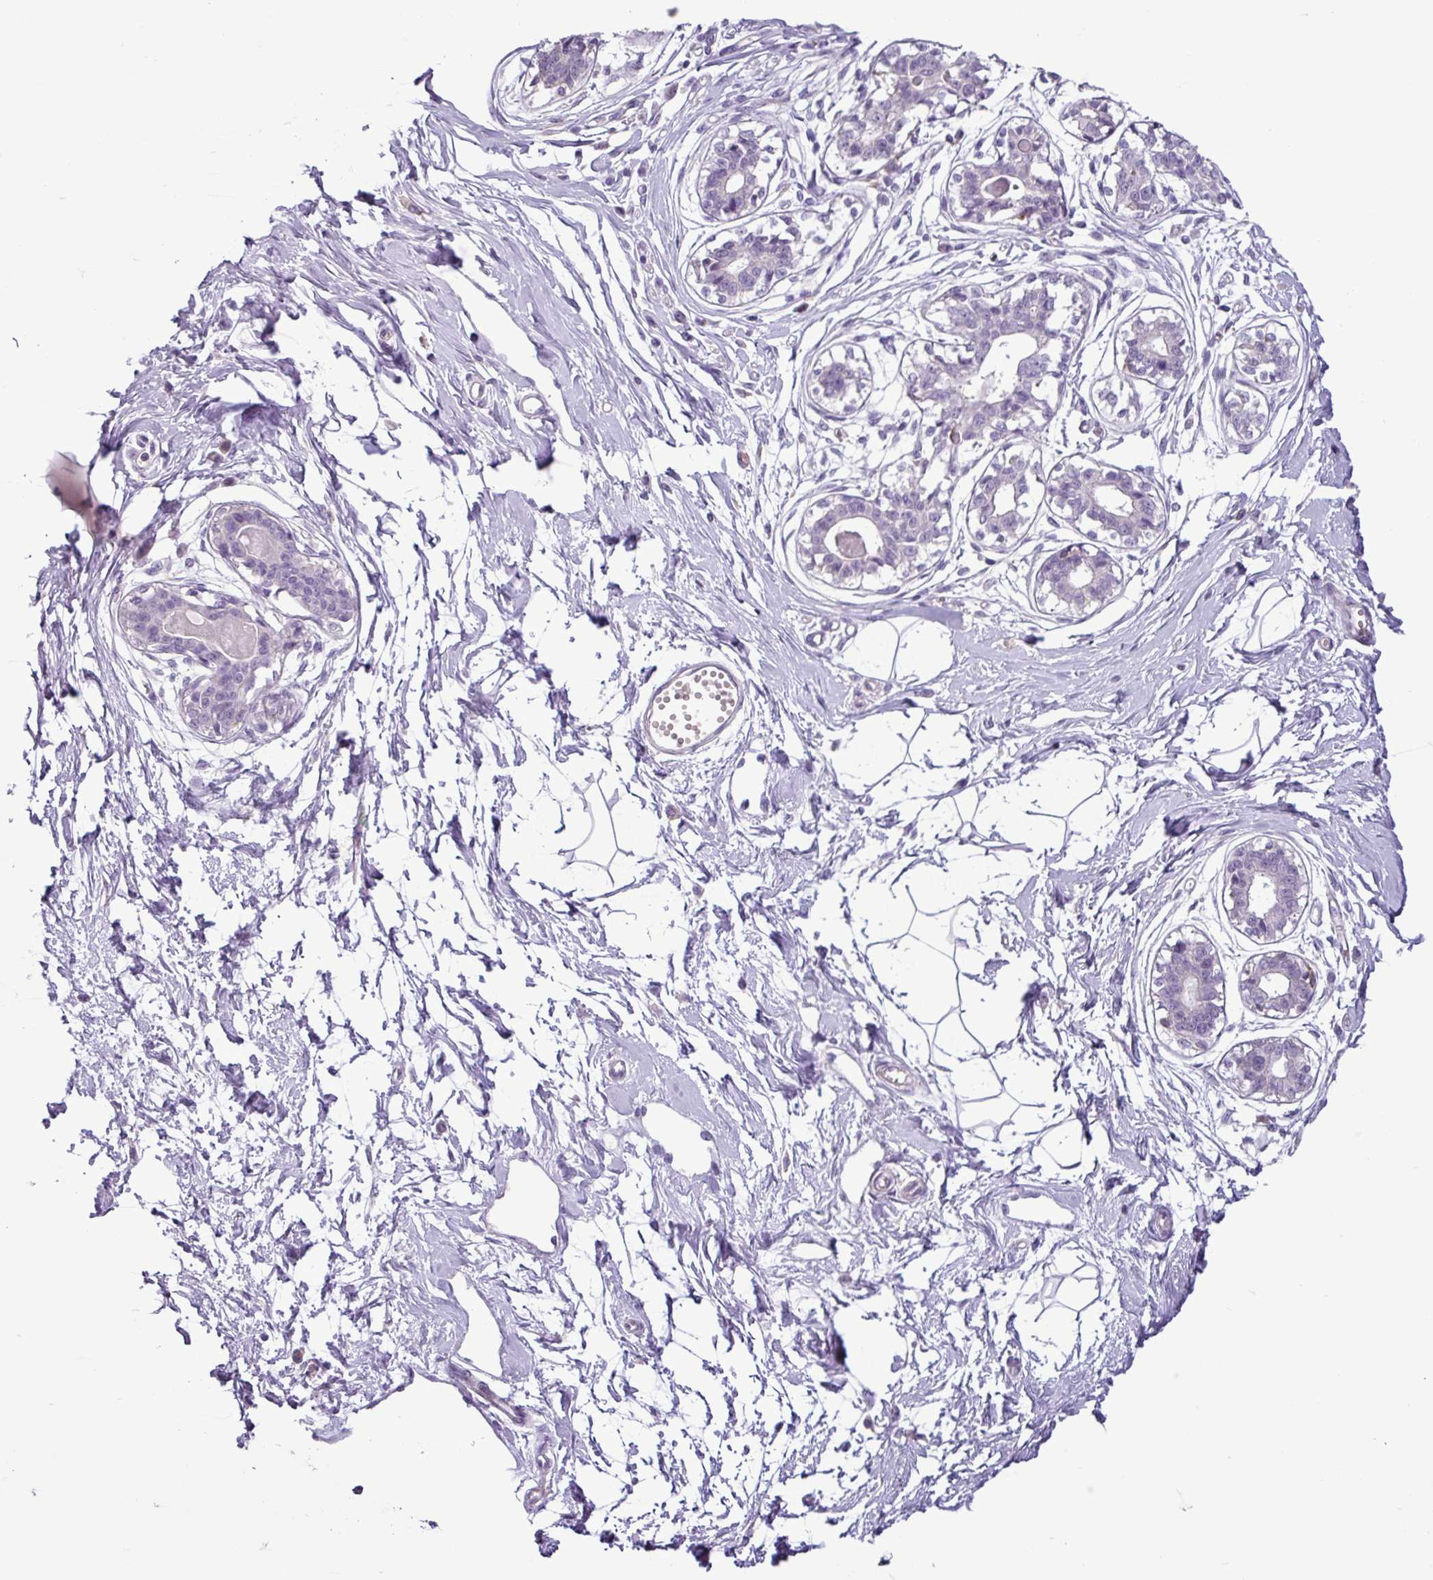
{"staining": {"intensity": "negative", "quantity": "none", "location": "none"}, "tissue": "breast", "cell_type": "Adipocytes", "image_type": "normal", "snomed": [{"axis": "morphology", "description": "Normal tissue, NOS"}, {"axis": "topography", "description": "Breast"}], "caption": "IHC histopathology image of unremarkable breast: breast stained with DAB (3,3'-diaminobenzidine) reveals no significant protein staining in adipocytes. (DAB IHC, high magnification).", "gene": "C9orf24", "patient": {"sex": "female", "age": 45}}